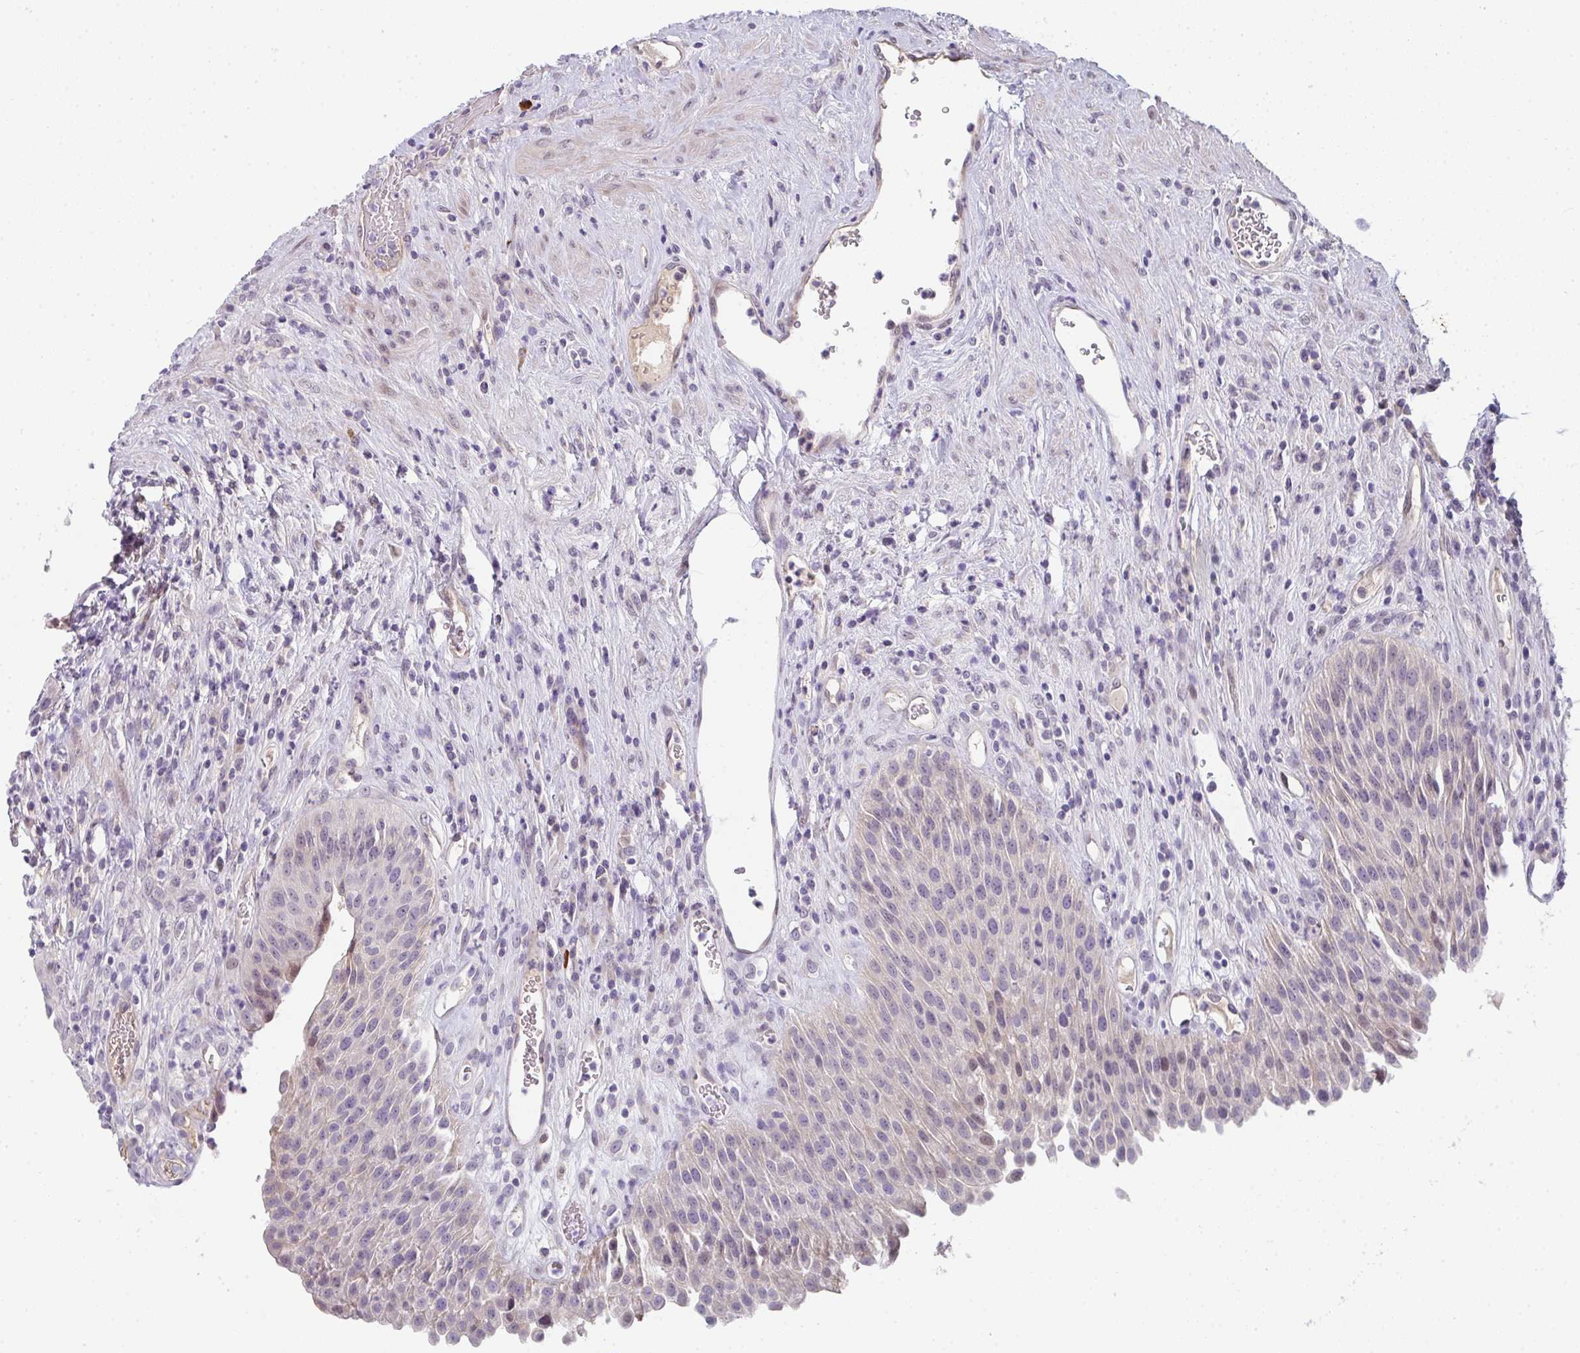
{"staining": {"intensity": "weak", "quantity": "25%-75%", "location": "cytoplasmic/membranous"}, "tissue": "urinary bladder", "cell_type": "Urothelial cells", "image_type": "normal", "snomed": [{"axis": "morphology", "description": "Normal tissue, NOS"}, {"axis": "topography", "description": "Urinary bladder"}], "caption": "Brown immunohistochemical staining in unremarkable urinary bladder shows weak cytoplasmic/membranous expression in about 25%-75% of urothelial cells.", "gene": "TNFRSF10A", "patient": {"sex": "female", "age": 56}}